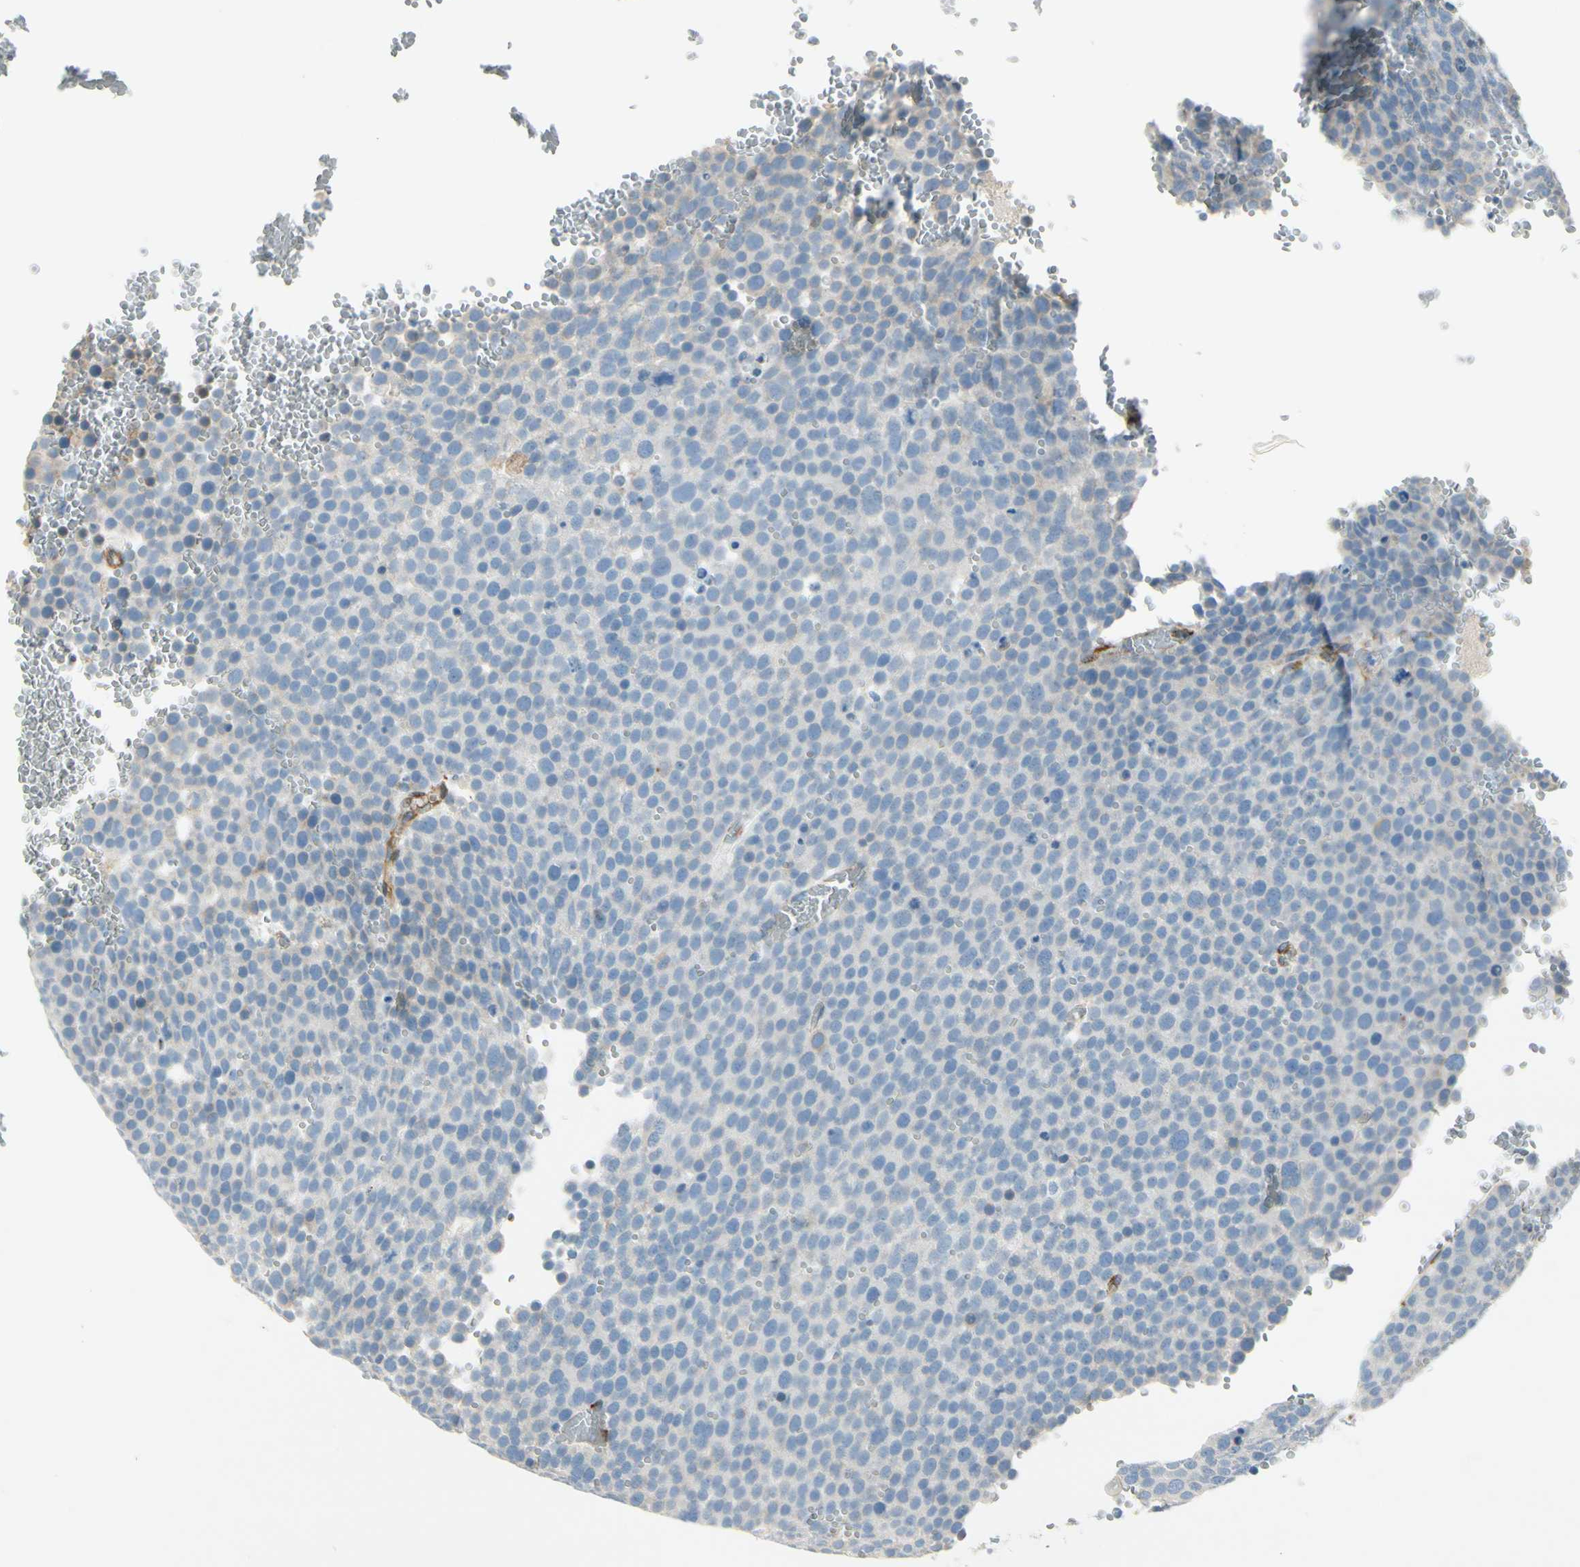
{"staining": {"intensity": "negative", "quantity": "none", "location": "none"}, "tissue": "testis cancer", "cell_type": "Tumor cells", "image_type": "cancer", "snomed": [{"axis": "morphology", "description": "Seminoma, NOS"}, {"axis": "topography", "description": "Testis"}], "caption": "The photomicrograph shows no staining of tumor cells in testis seminoma.", "gene": "FKBP7", "patient": {"sex": "male", "age": 71}}